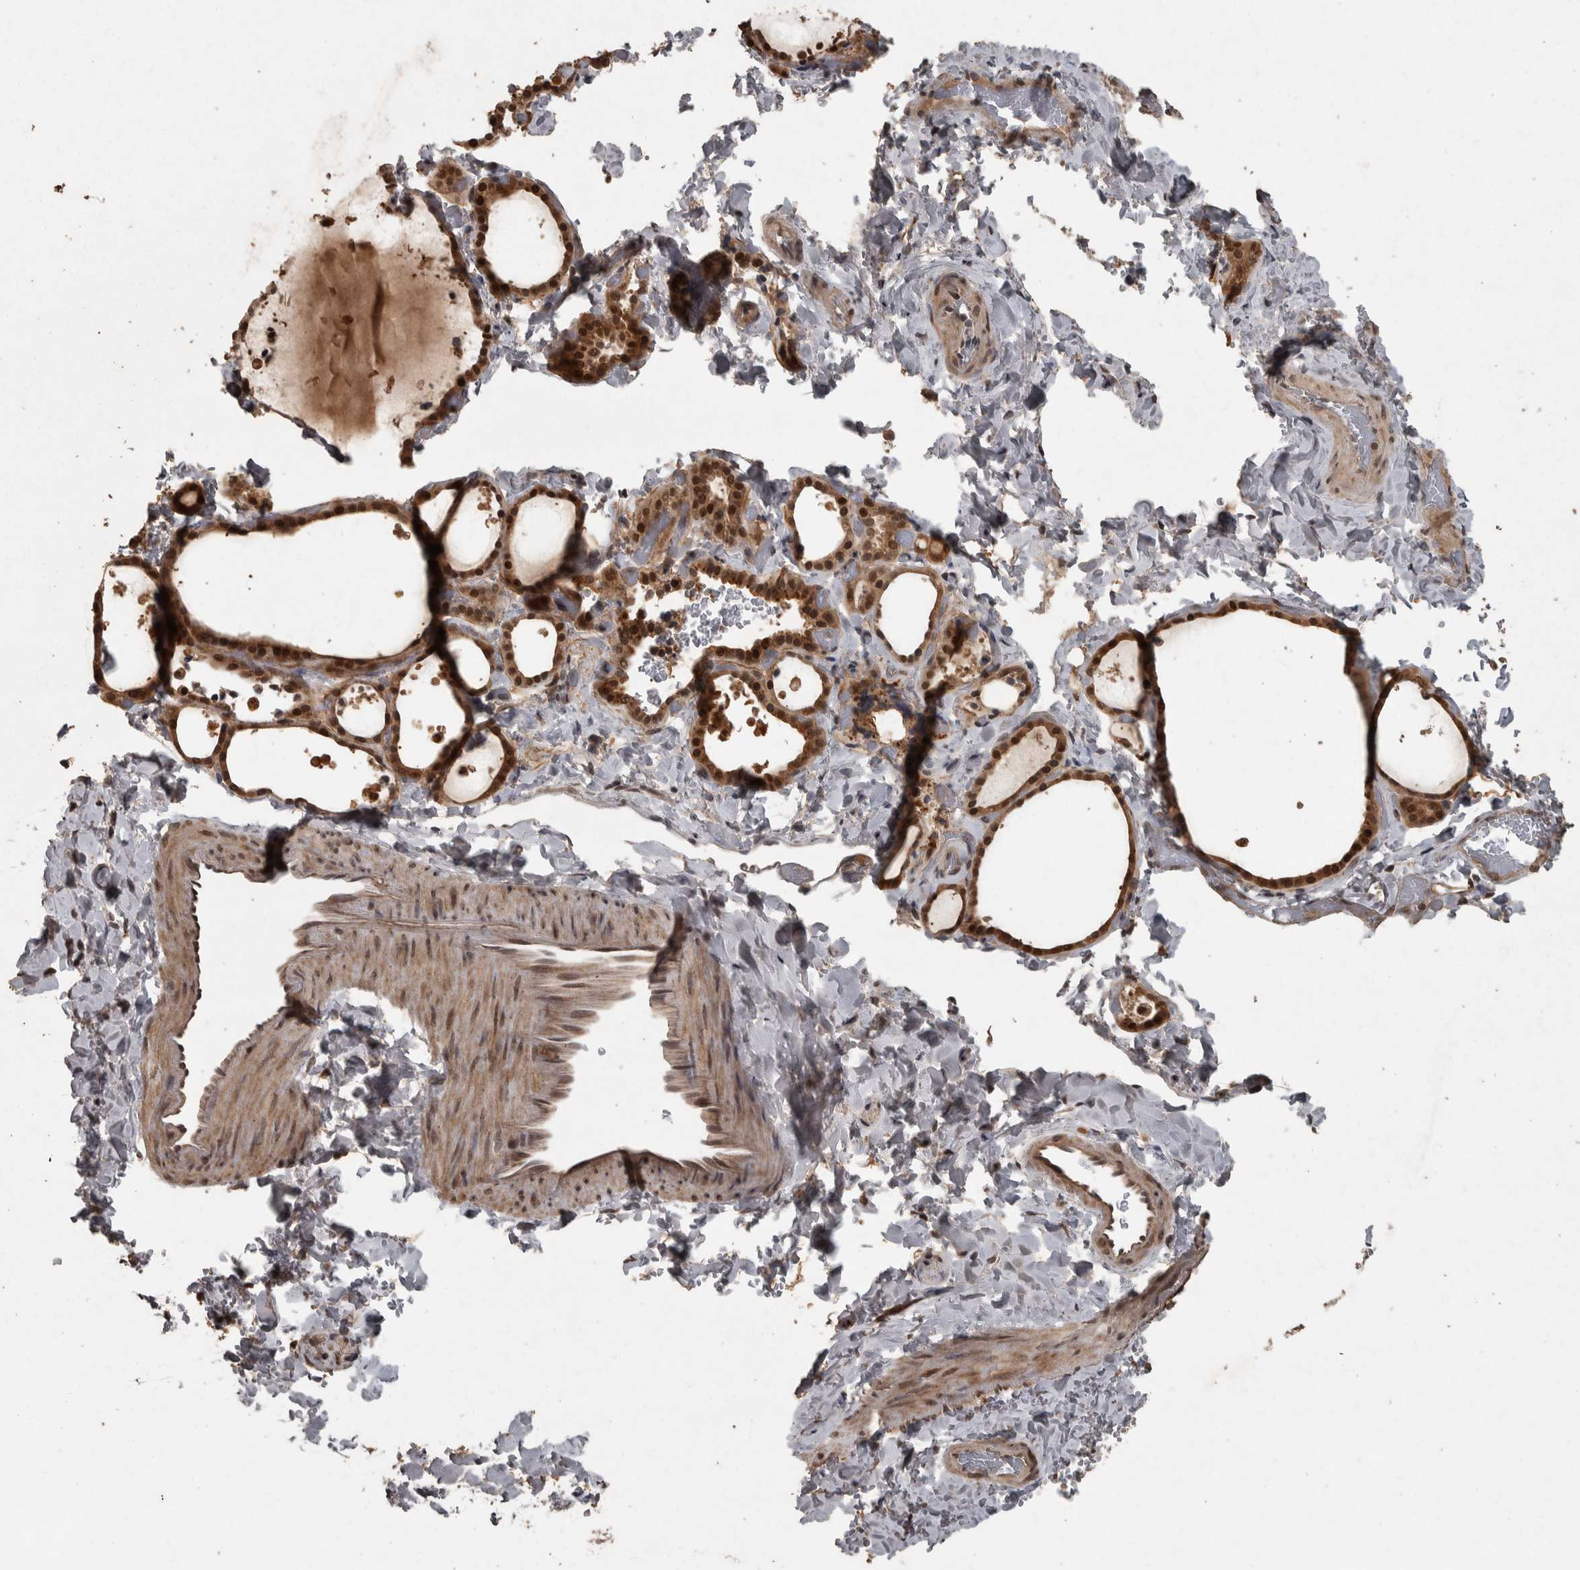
{"staining": {"intensity": "strong", "quantity": ">75%", "location": "cytoplasmic/membranous,nuclear"}, "tissue": "thyroid gland", "cell_type": "Glandular cells", "image_type": "normal", "snomed": [{"axis": "morphology", "description": "Normal tissue, NOS"}, {"axis": "topography", "description": "Thyroid gland"}], "caption": "This photomicrograph reveals IHC staining of unremarkable thyroid gland, with high strong cytoplasmic/membranous,nuclear positivity in approximately >75% of glandular cells.", "gene": "ACO1", "patient": {"sex": "female", "age": 44}}